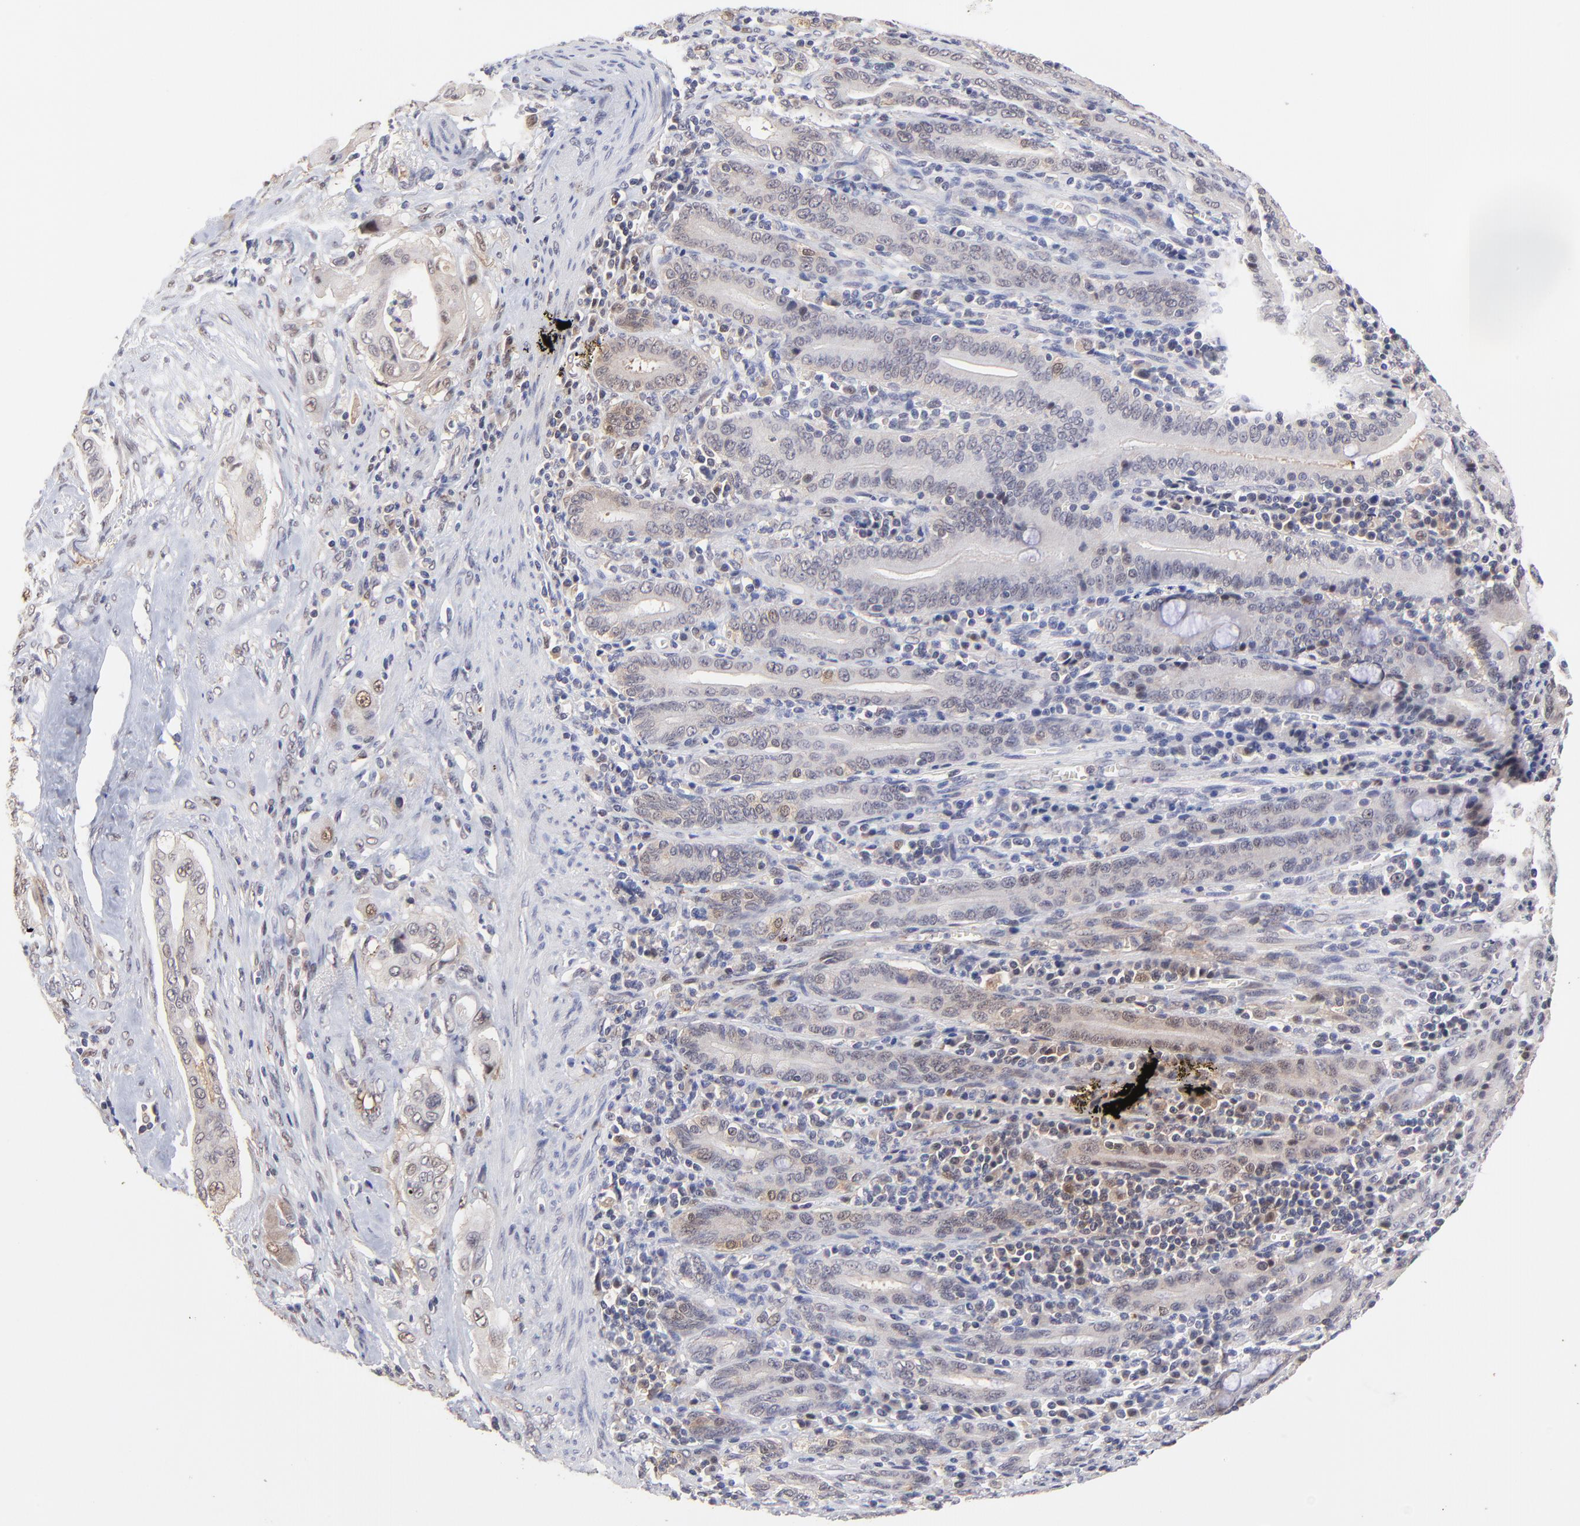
{"staining": {"intensity": "weak", "quantity": "<25%", "location": "nuclear"}, "tissue": "pancreatic cancer", "cell_type": "Tumor cells", "image_type": "cancer", "snomed": [{"axis": "morphology", "description": "Adenocarcinoma, NOS"}, {"axis": "topography", "description": "Pancreas"}], "caption": "Immunohistochemistry (IHC) of adenocarcinoma (pancreatic) exhibits no expression in tumor cells.", "gene": "PSMD14", "patient": {"sex": "male", "age": 77}}